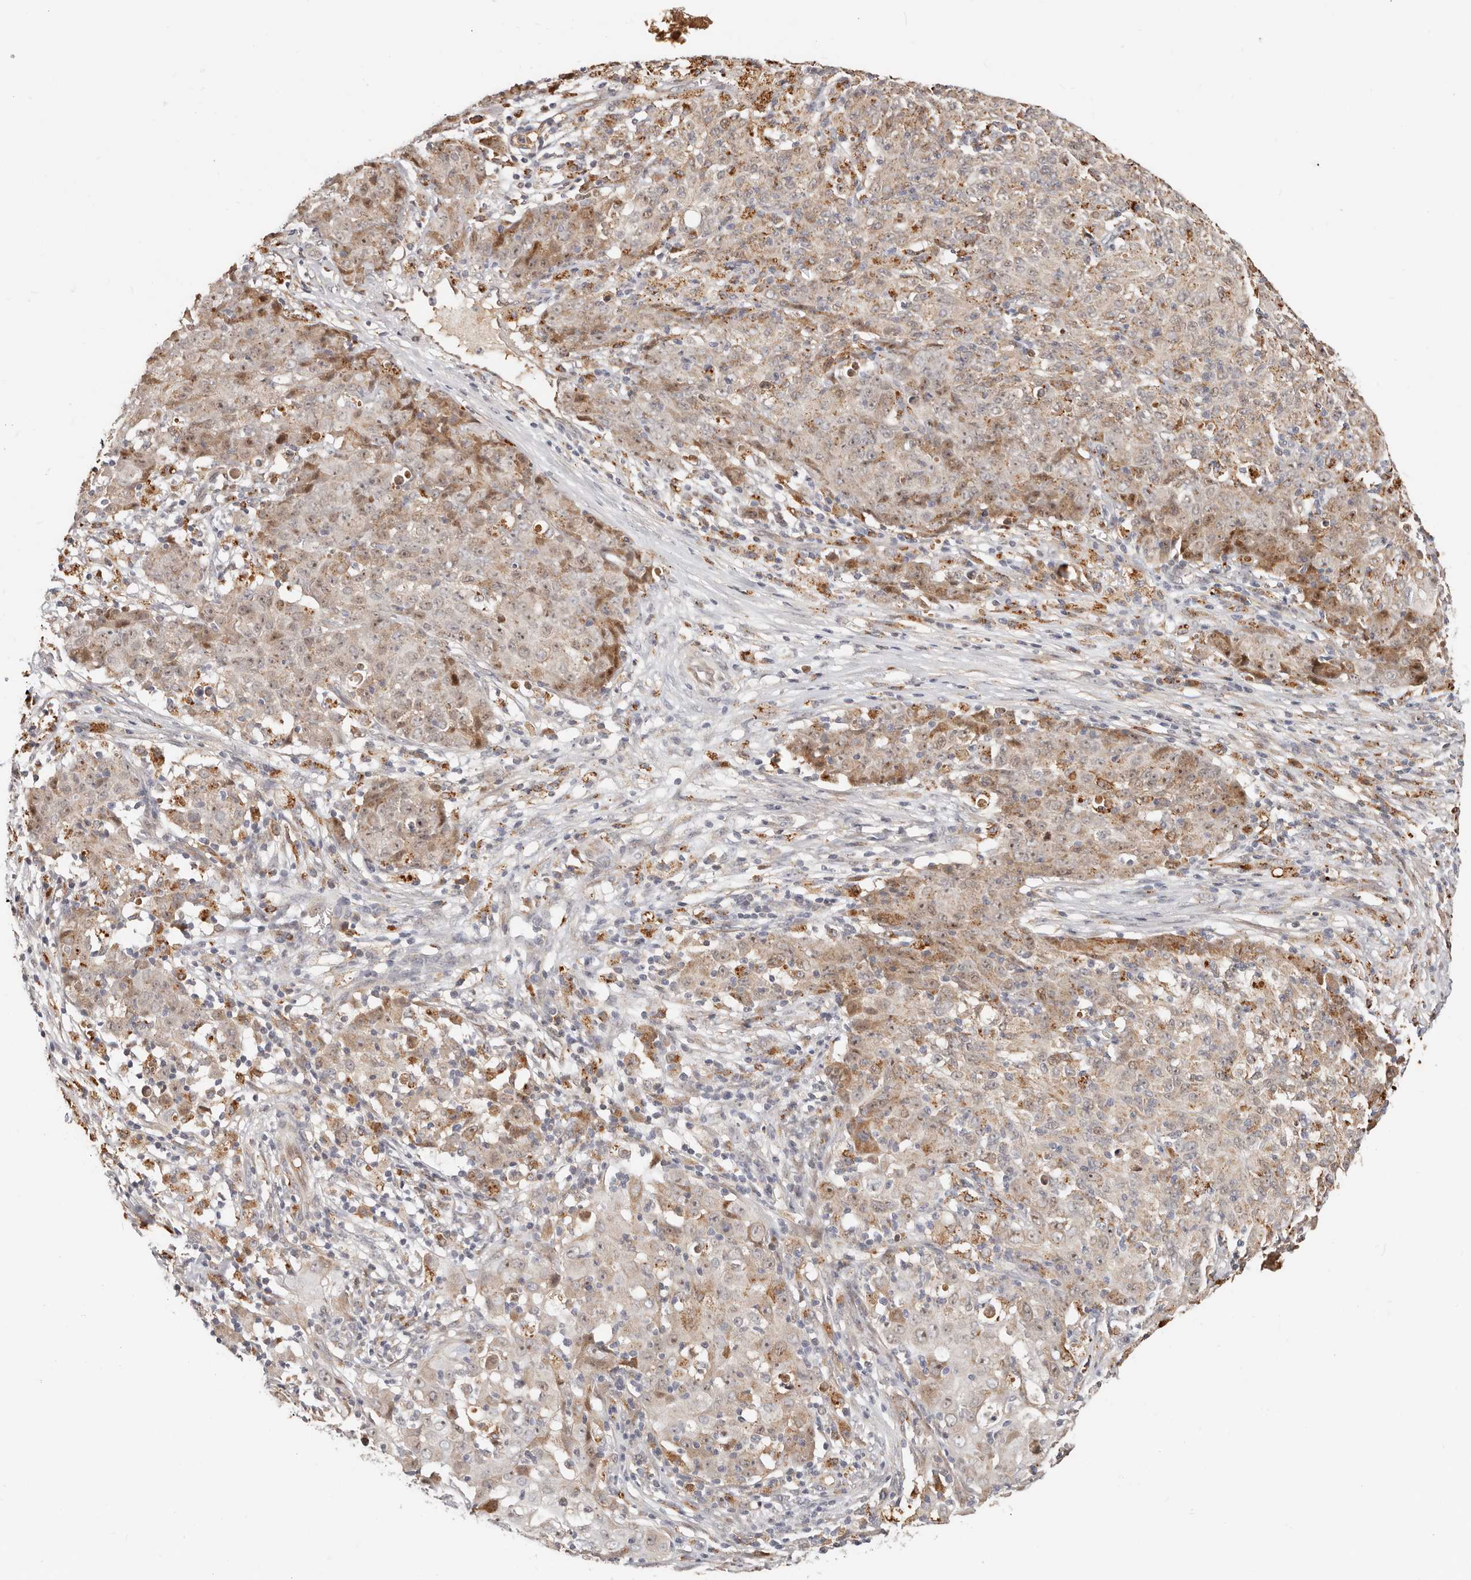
{"staining": {"intensity": "moderate", "quantity": "25%-75%", "location": "cytoplasmic/membranous,nuclear"}, "tissue": "ovarian cancer", "cell_type": "Tumor cells", "image_type": "cancer", "snomed": [{"axis": "morphology", "description": "Carcinoma, endometroid"}, {"axis": "topography", "description": "Ovary"}], "caption": "Immunohistochemistry (IHC) image of ovarian cancer (endometroid carcinoma) stained for a protein (brown), which exhibits medium levels of moderate cytoplasmic/membranous and nuclear staining in approximately 25%-75% of tumor cells.", "gene": "ZRANB1", "patient": {"sex": "female", "age": 42}}